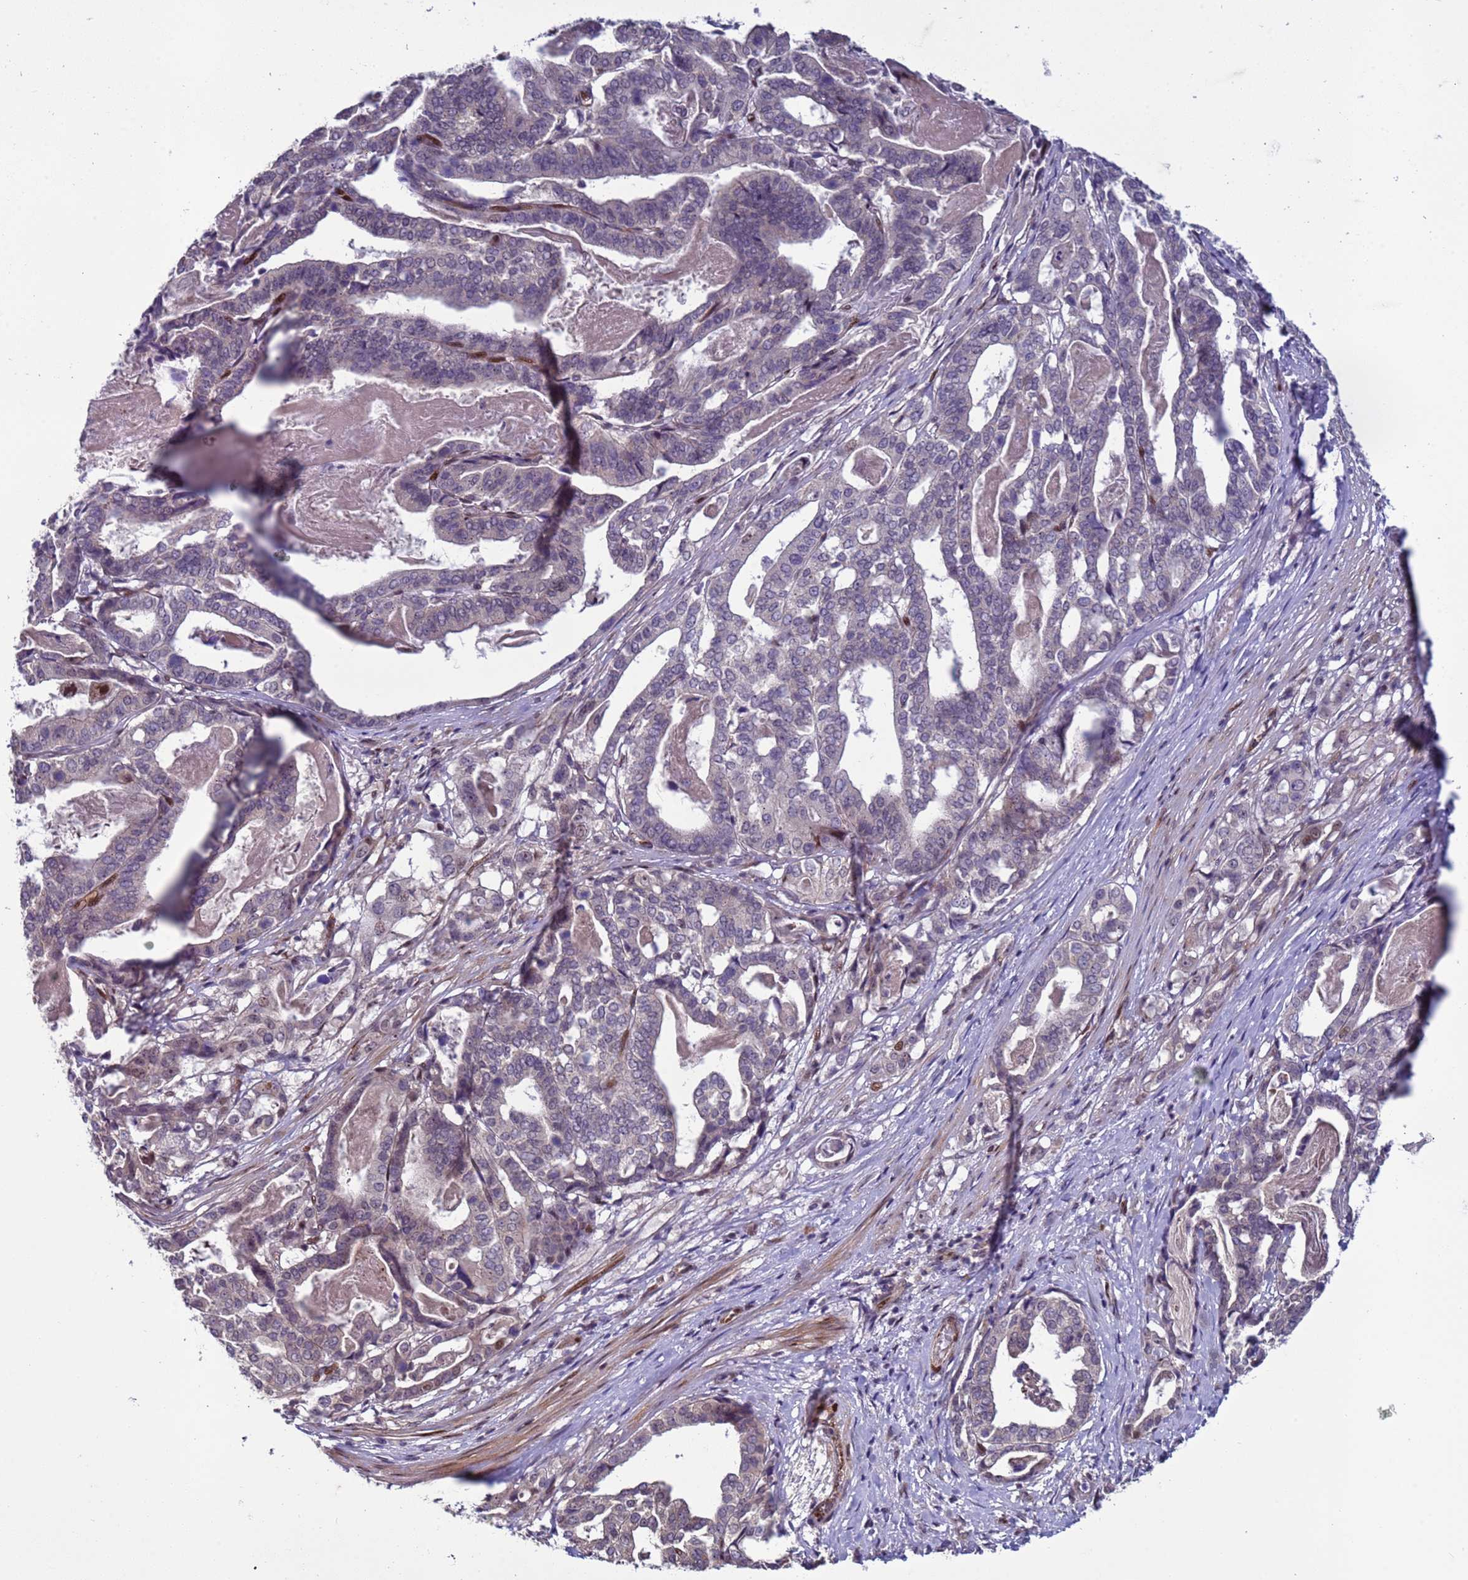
{"staining": {"intensity": "negative", "quantity": "none", "location": "none"}, "tissue": "stomach cancer", "cell_type": "Tumor cells", "image_type": "cancer", "snomed": [{"axis": "morphology", "description": "Adenocarcinoma, NOS"}, {"axis": "topography", "description": "Stomach"}], "caption": "The immunohistochemistry histopathology image has no significant expression in tumor cells of stomach cancer tissue.", "gene": "SHC3", "patient": {"sex": "male", "age": 48}}